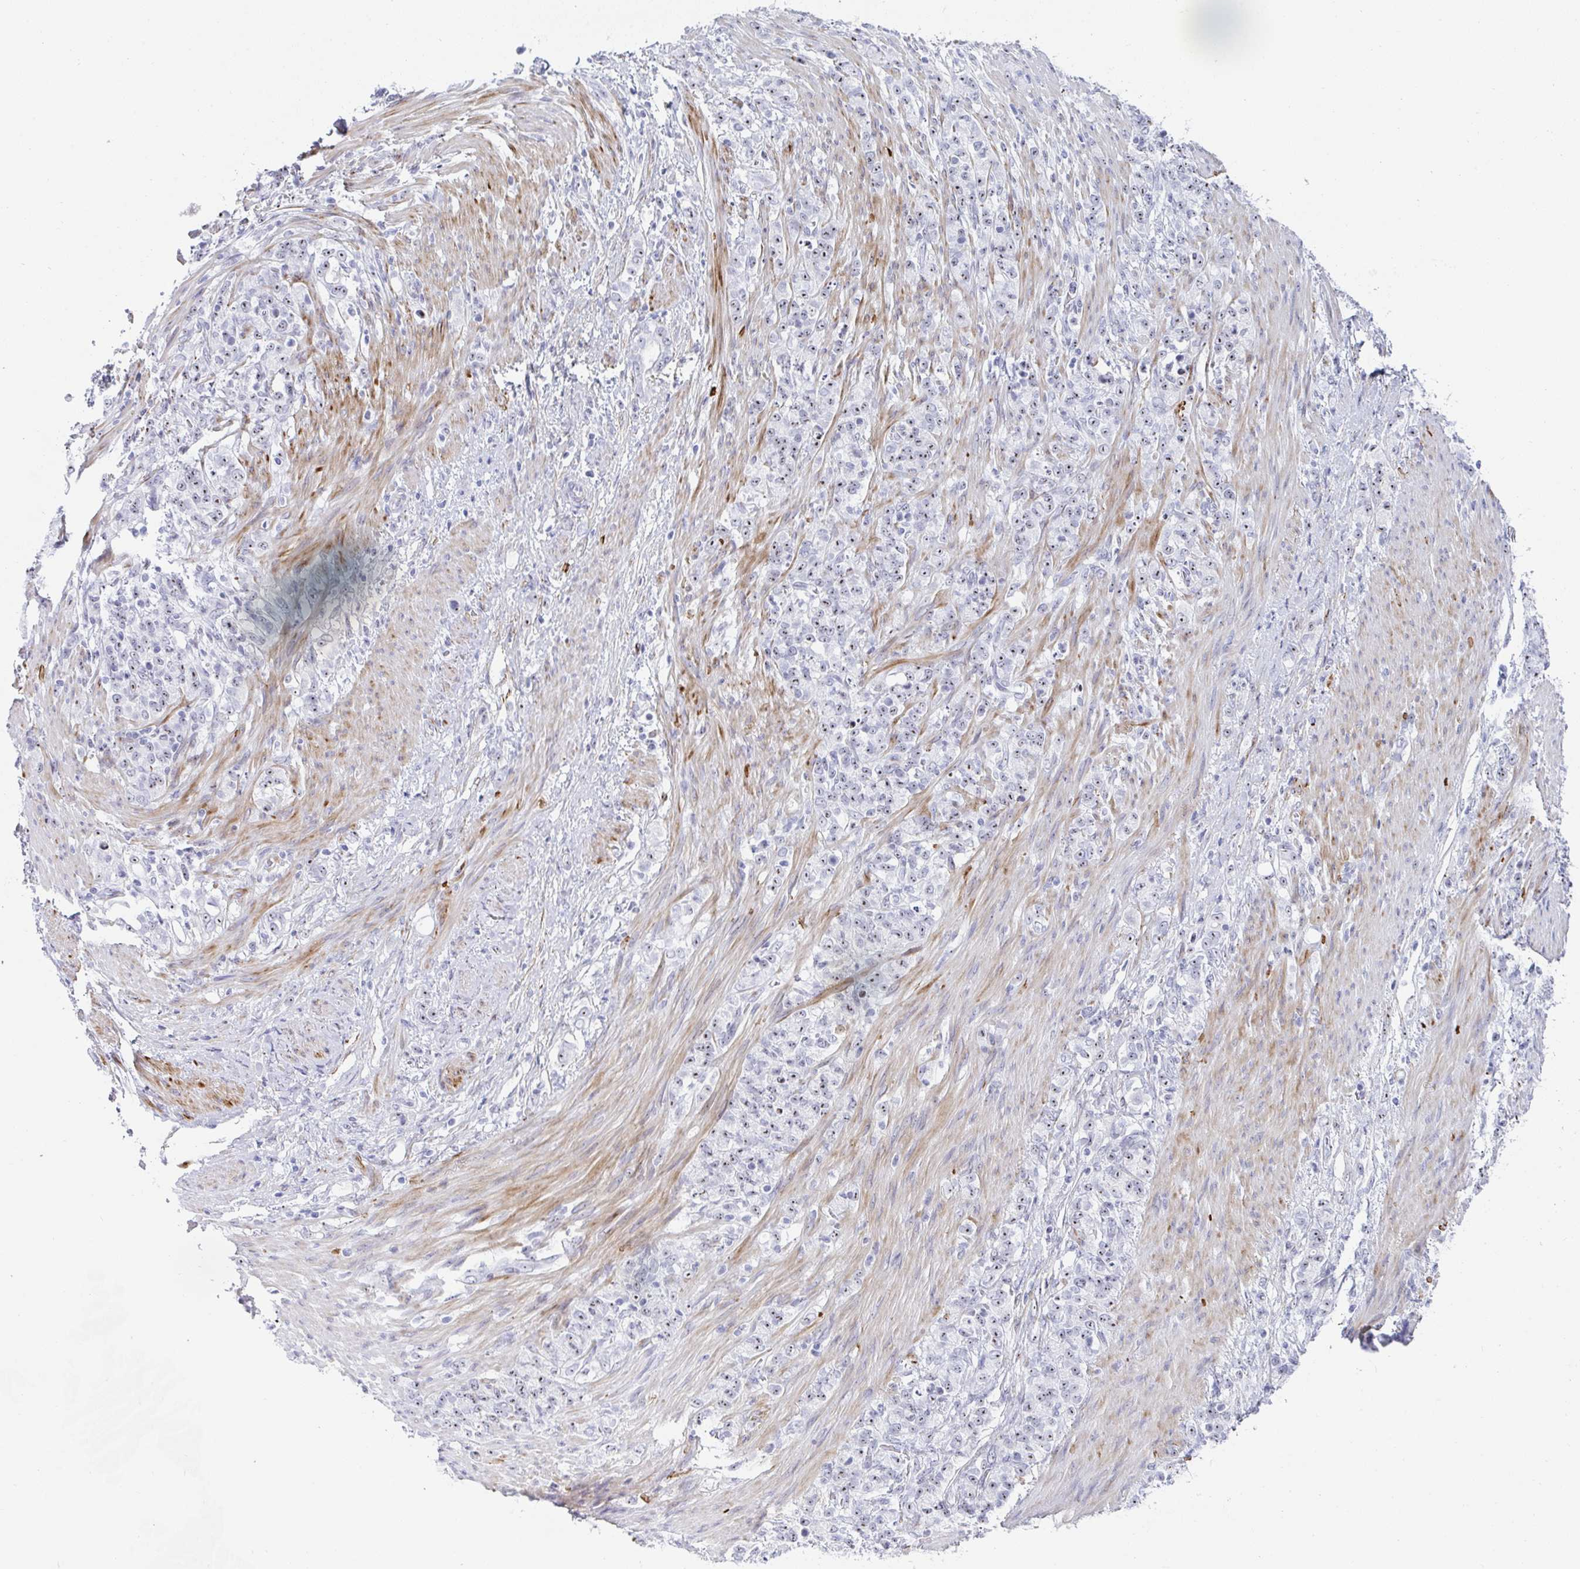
{"staining": {"intensity": "moderate", "quantity": ">75%", "location": "nuclear"}, "tissue": "stomach cancer", "cell_type": "Tumor cells", "image_type": "cancer", "snomed": [{"axis": "morphology", "description": "Adenocarcinoma, NOS"}, {"axis": "topography", "description": "Stomach"}], "caption": "Protein staining of adenocarcinoma (stomach) tissue exhibits moderate nuclear staining in approximately >75% of tumor cells.", "gene": "NOP10", "patient": {"sex": "female", "age": 79}}